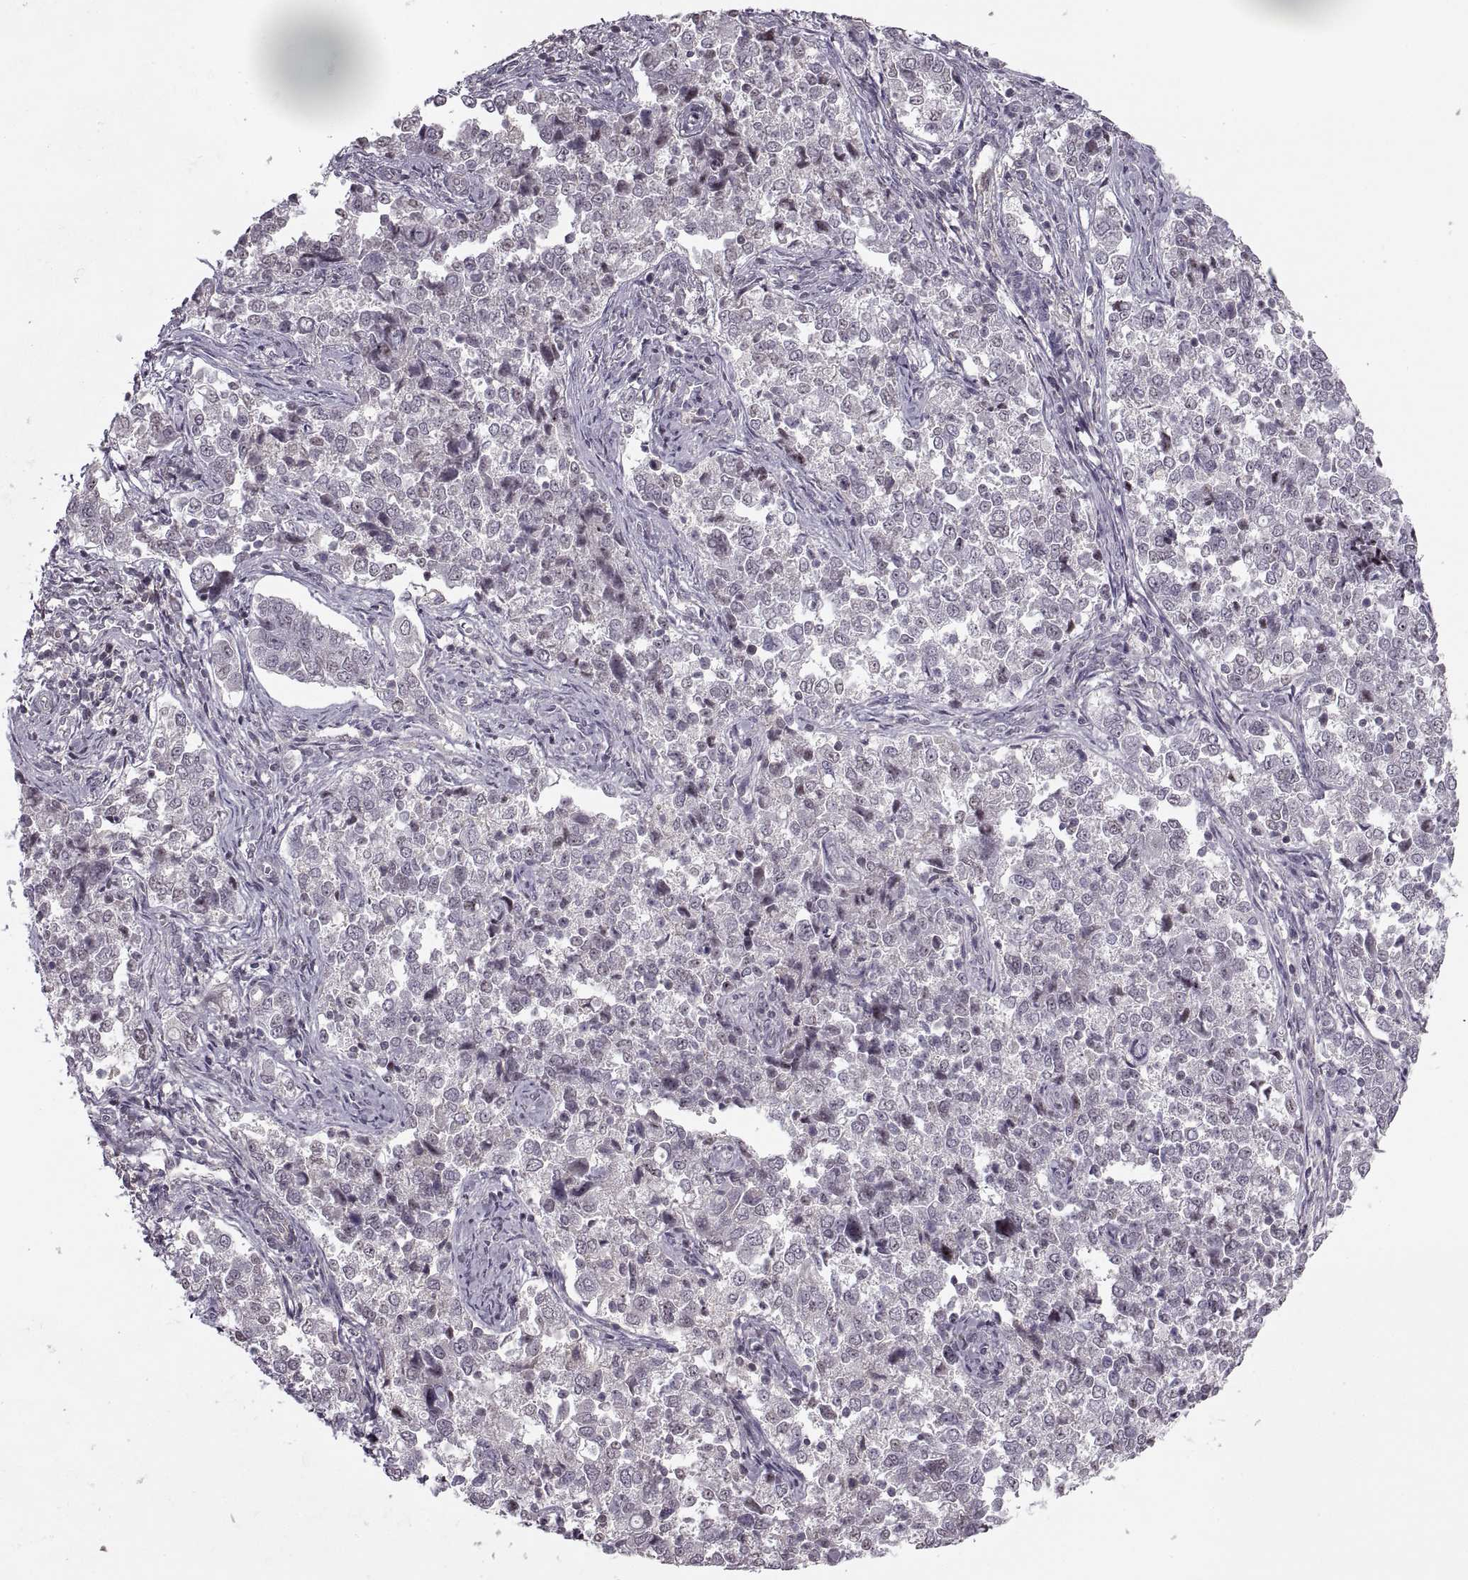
{"staining": {"intensity": "negative", "quantity": "none", "location": "none"}, "tissue": "endometrial cancer", "cell_type": "Tumor cells", "image_type": "cancer", "snomed": [{"axis": "morphology", "description": "Adenocarcinoma, NOS"}, {"axis": "topography", "description": "Endometrium"}], "caption": "Endometrial adenocarcinoma stained for a protein using IHC shows no expression tumor cells.", "gene": "LUZP2", "patient": {"sex": "female", "age": 43}}